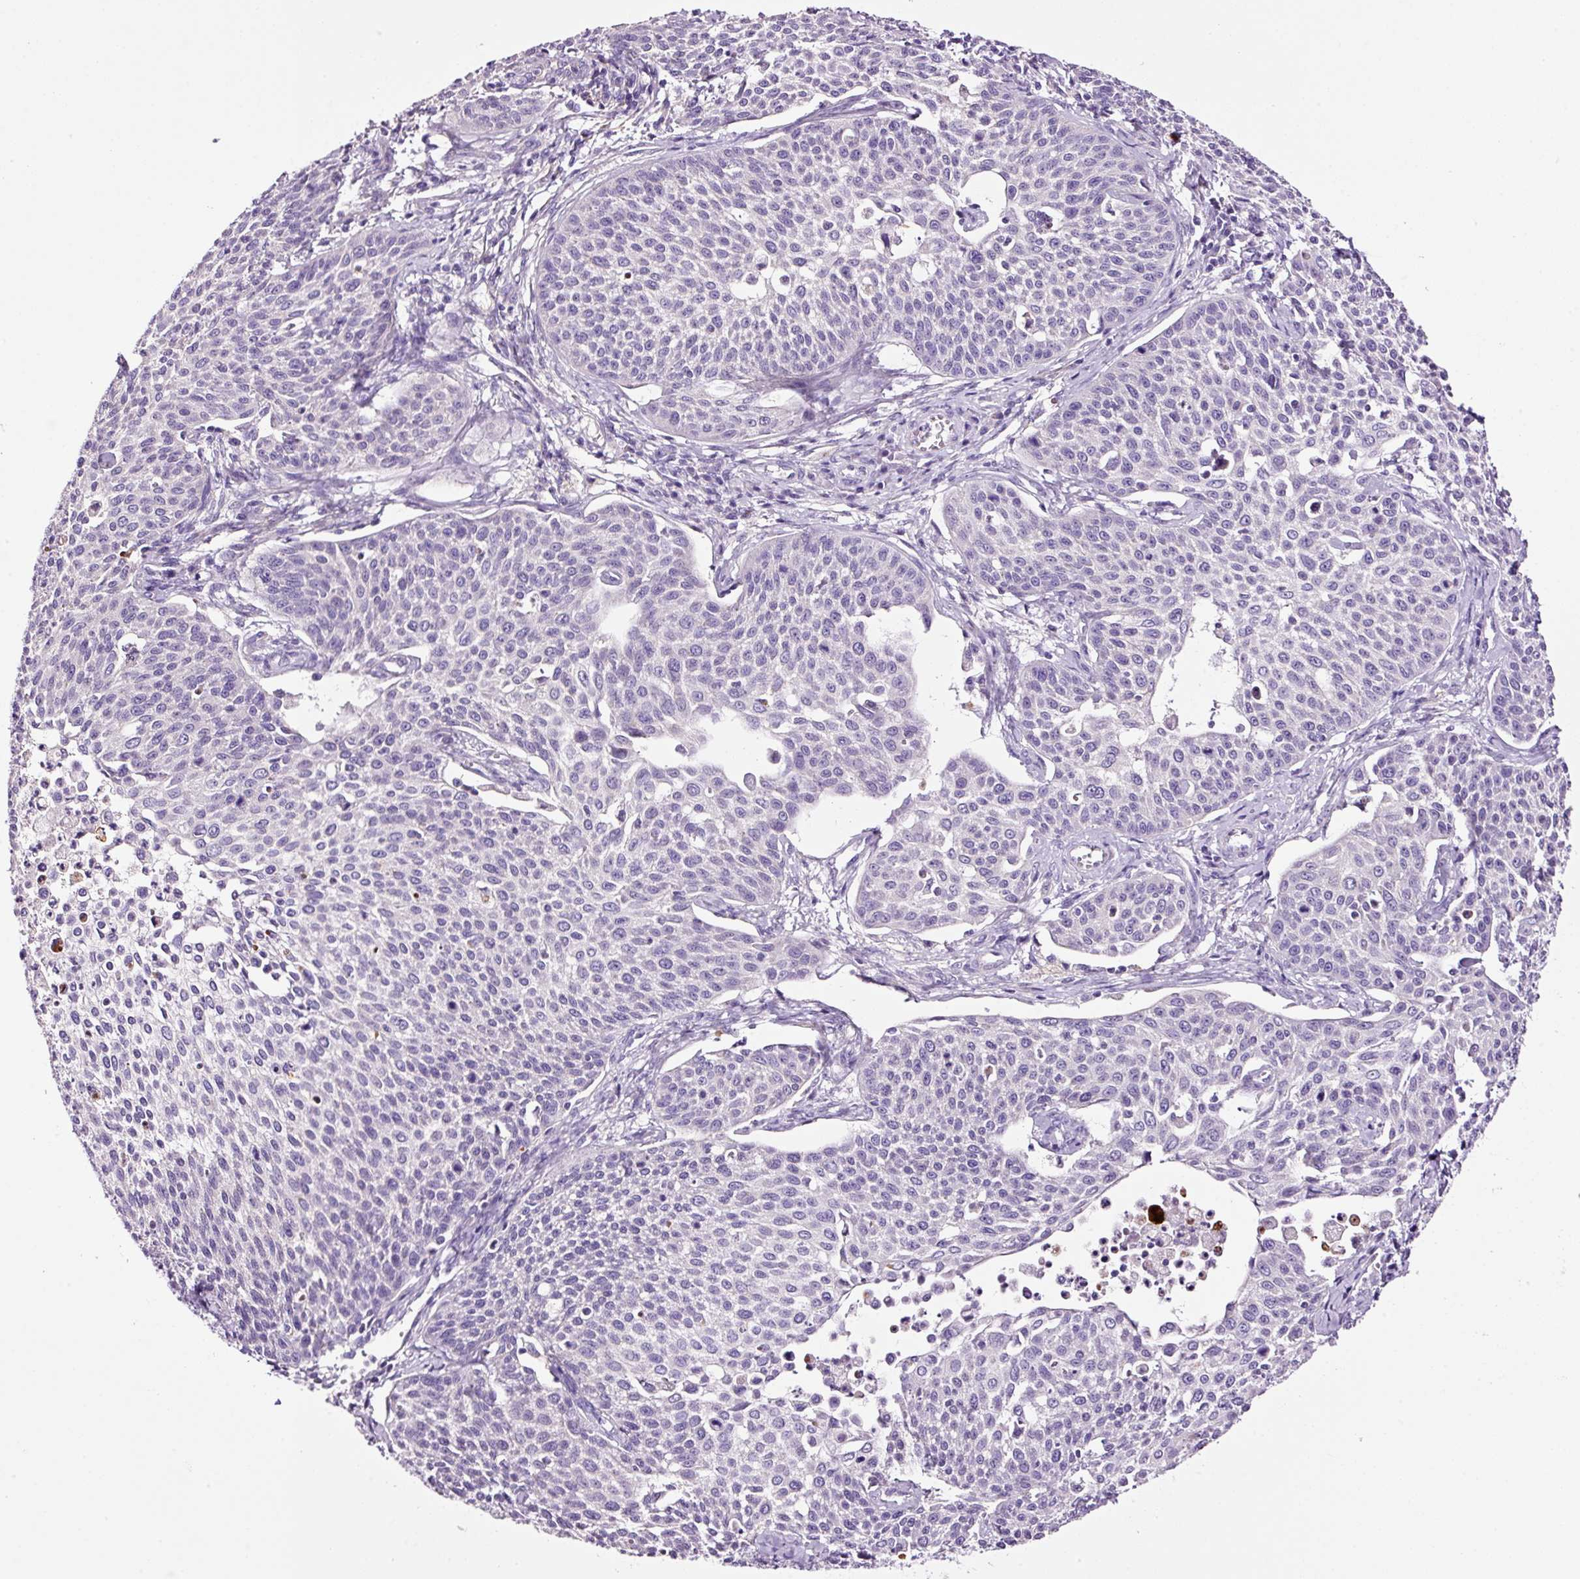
{"staining": {"intensity": "negative", "quantity": "none", "location": "none"}, "tissue": "cervical cancer", "cell_type": "Tumor cells", "image_type": "cancer", "snomed": [{"axis": "morphology", "description": "Squamous cell carcinoma, NOS"}, {"axis": "topography", "description": "Cervix"}], "caption": "Tumor cells show no significant protein staining in cervical cancer.", "gene": "PAM", "patient": {"sex": "female", "age": 34}}